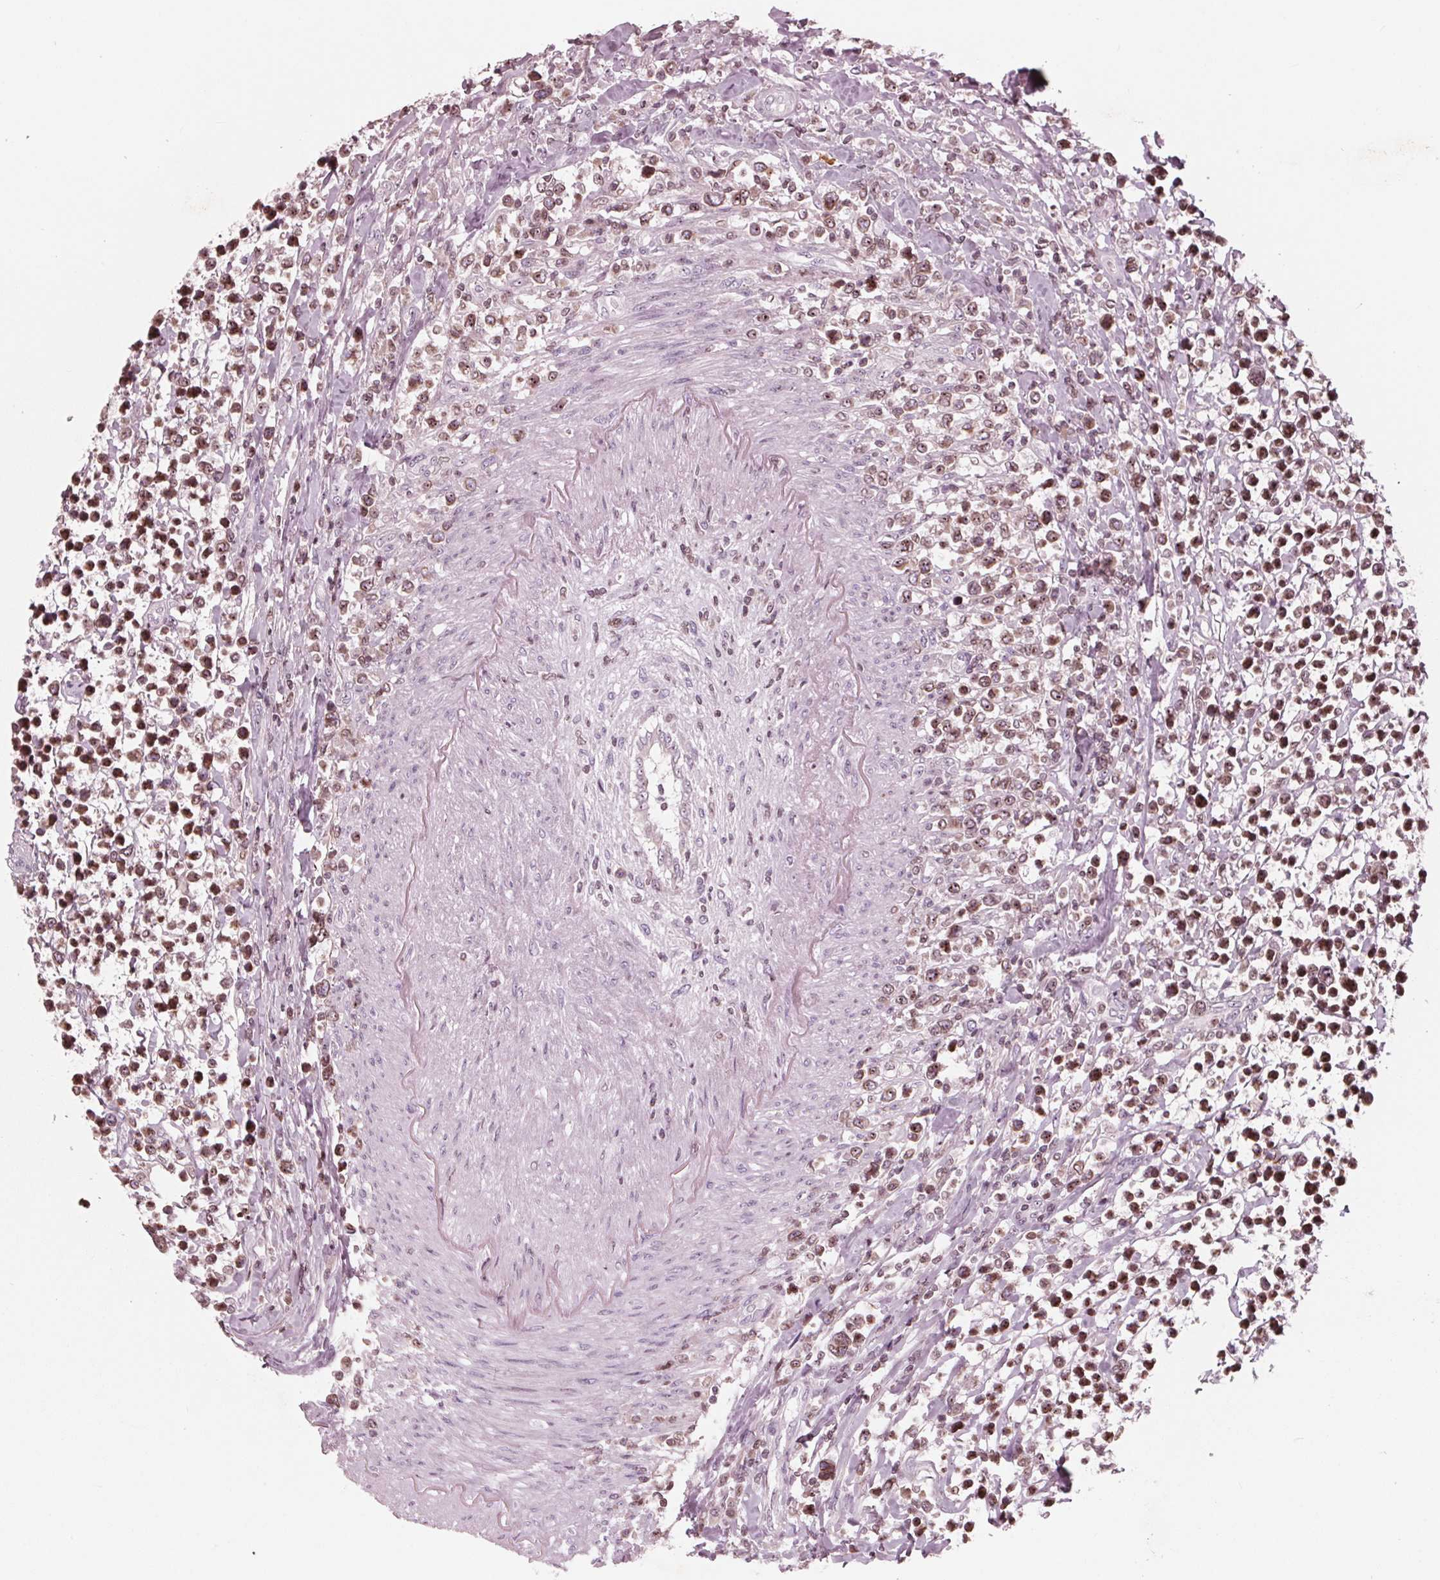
{"staining": {"intensity": "strong", "quantity": ">75%", "location": "cytoplasmic/membranous,nuclear"}, "tissue": "lymphoma", "cell_type": "Tumor cells", "image_type": "cancer", "snomed": [{"axis": "morphology", "description": "Malignant lymphoma, non-Hodgkin's type, High grade"}, {"axis": "topography", "description": "Soft tissue"}], "caption": "Human lymphoma stained for a protein (brown) exhibits strong cytoplasmic/membranous and nuclear positive positivity in about >75% of tumor cells.", "gene": "NUP210", "patient": {"sex": "female", "age": 56}}